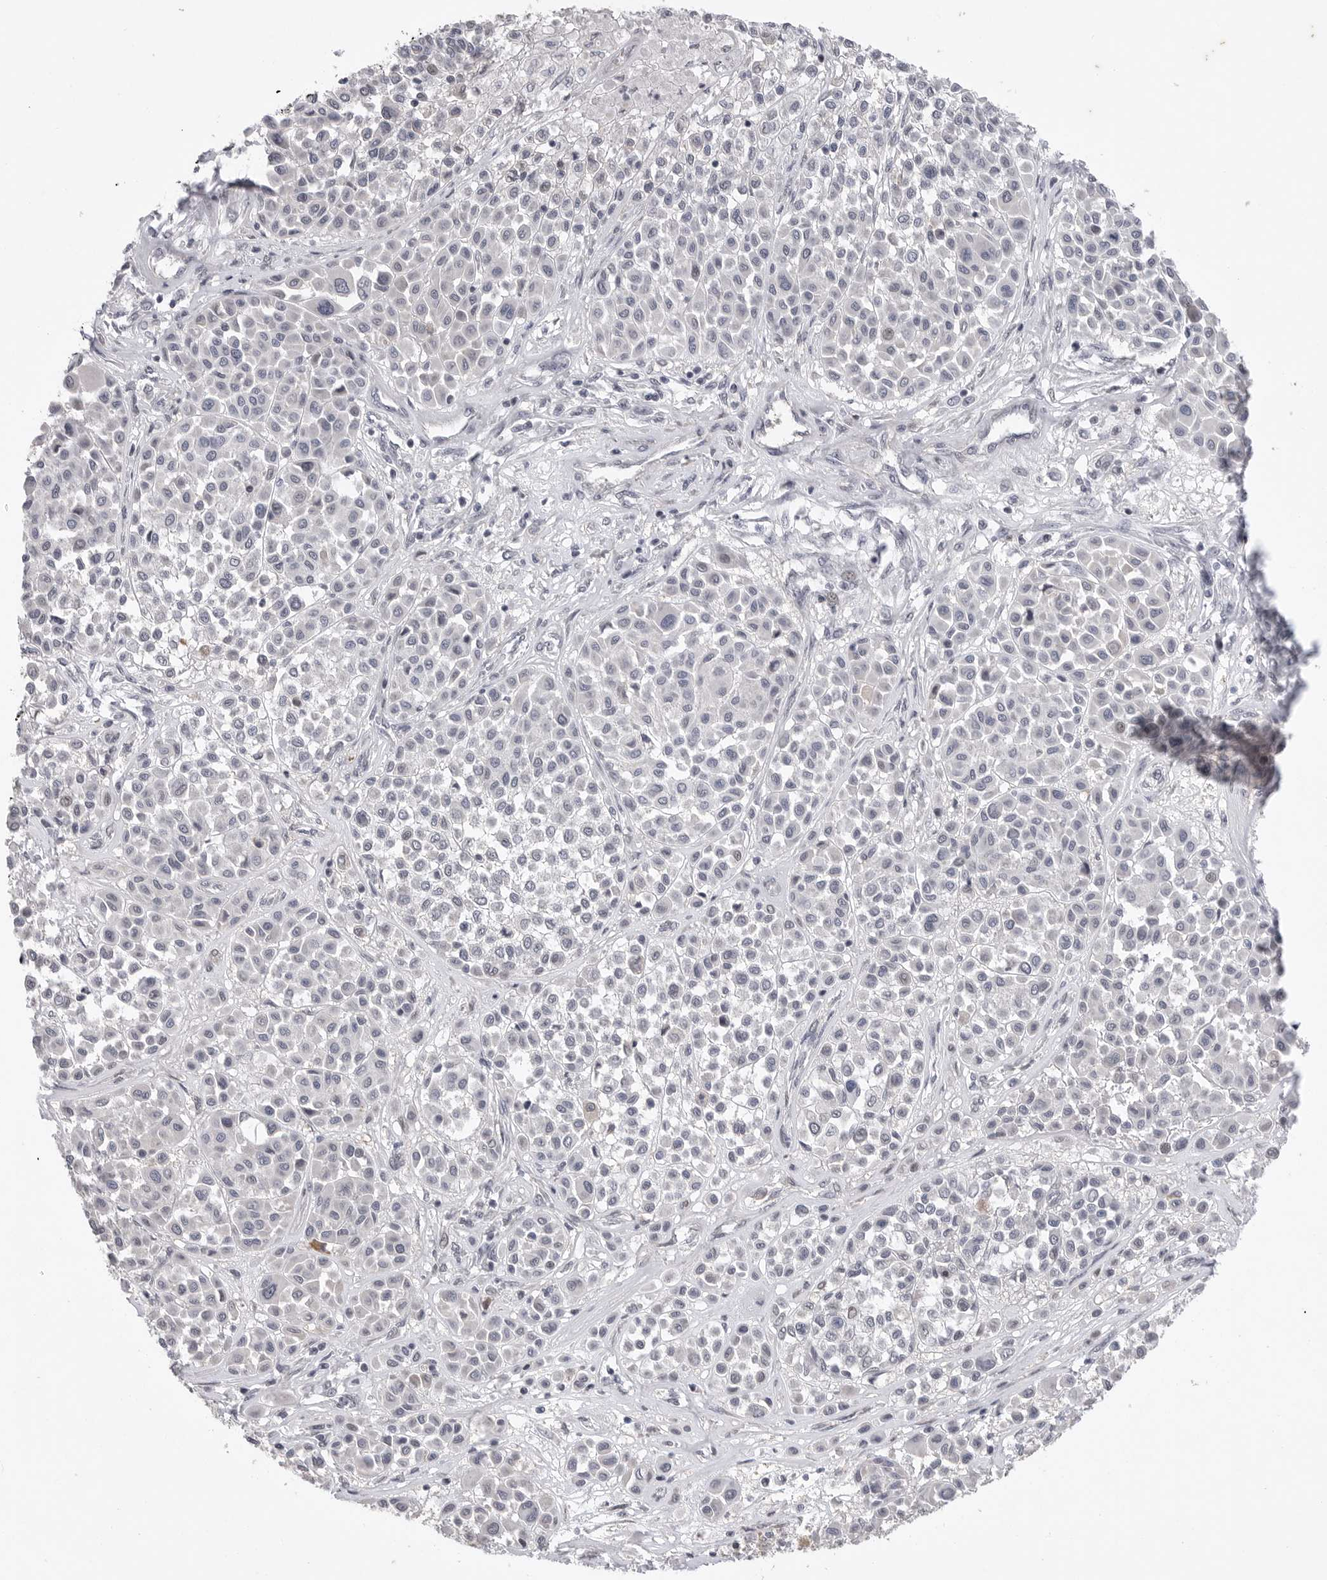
{"staining": {"intensity": "negative", "quantity": "none", "location": "none"}, "tissue": "melanoma", "cell_type": "Tumor cells", "image_type": "cancer", "snomed": [{"axis": "morphology", "description": "Malignant melanoma, Metastatic site"}, {"axis": "topography", "description": "Soft tissue"}], "caption": "High magnification brightfield microscopy of melanoma stained with DAB (3,3'-diaminobenzidine) (brown) and counterstained with hematoxylin (blue): tumor cells show no significant staining. (Stains: DAB immunohistochemistry with hematoxylin counter stain, Microscopy: brightfield microscopy at high magnification).", "gene": "FBXO43", "patient": {"sex": "male", "age": 41}}